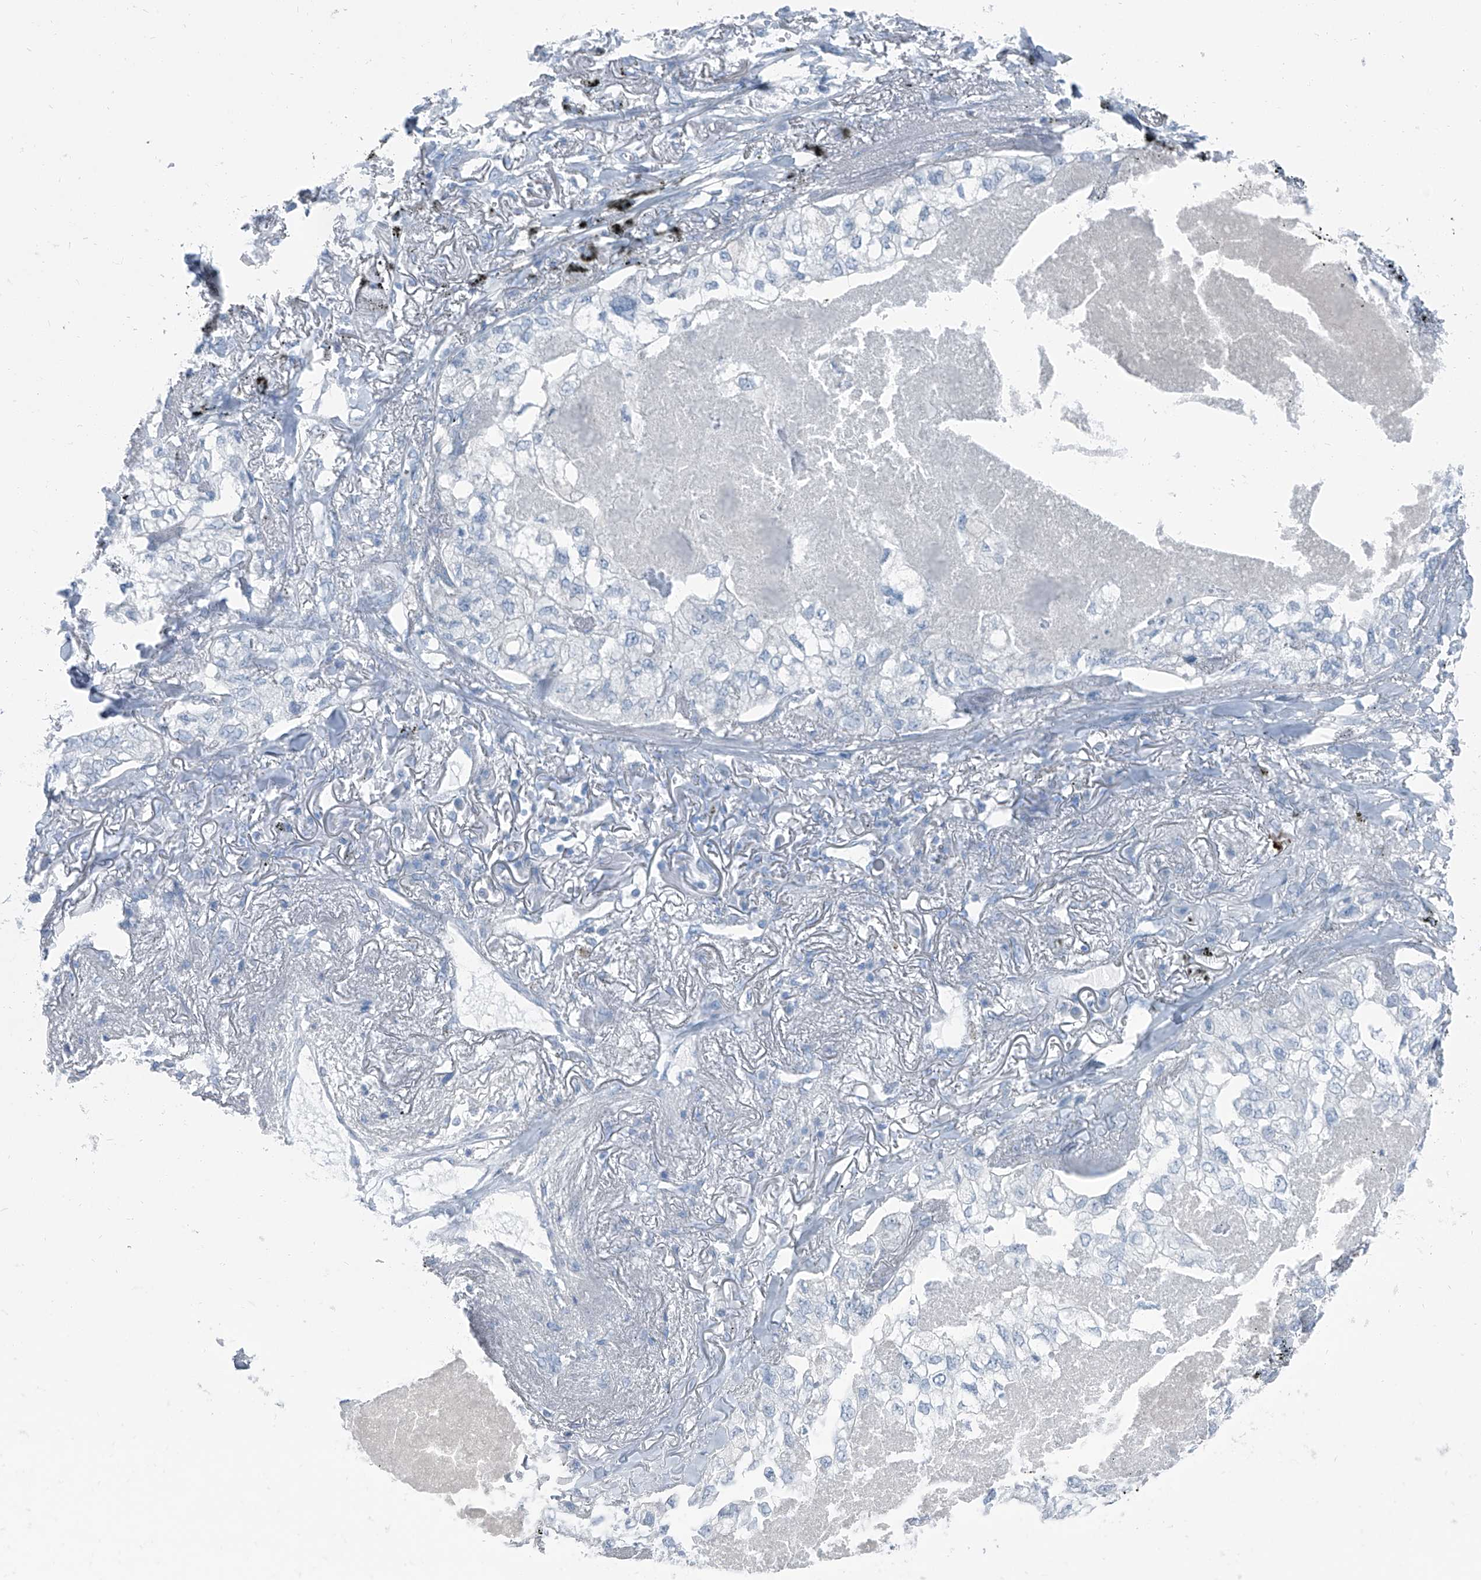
{"staining": {"intensity": "negative", "quantity": "none", "location": "none"}, "tissue": "lung cancer", "cell_type": "Tumor cells", "image_type": "cancer", "snomed": [{"axis": "morphology", "description": "Adenocarcinoma, NOS"}, {"axis": "topography", "description": "Lung"}], "caption": "Lung cancer stained for a protein using IHC shows no staining tumor cells.", "gene": "RGN", "patient": {"sex": "male", "age": 65}}